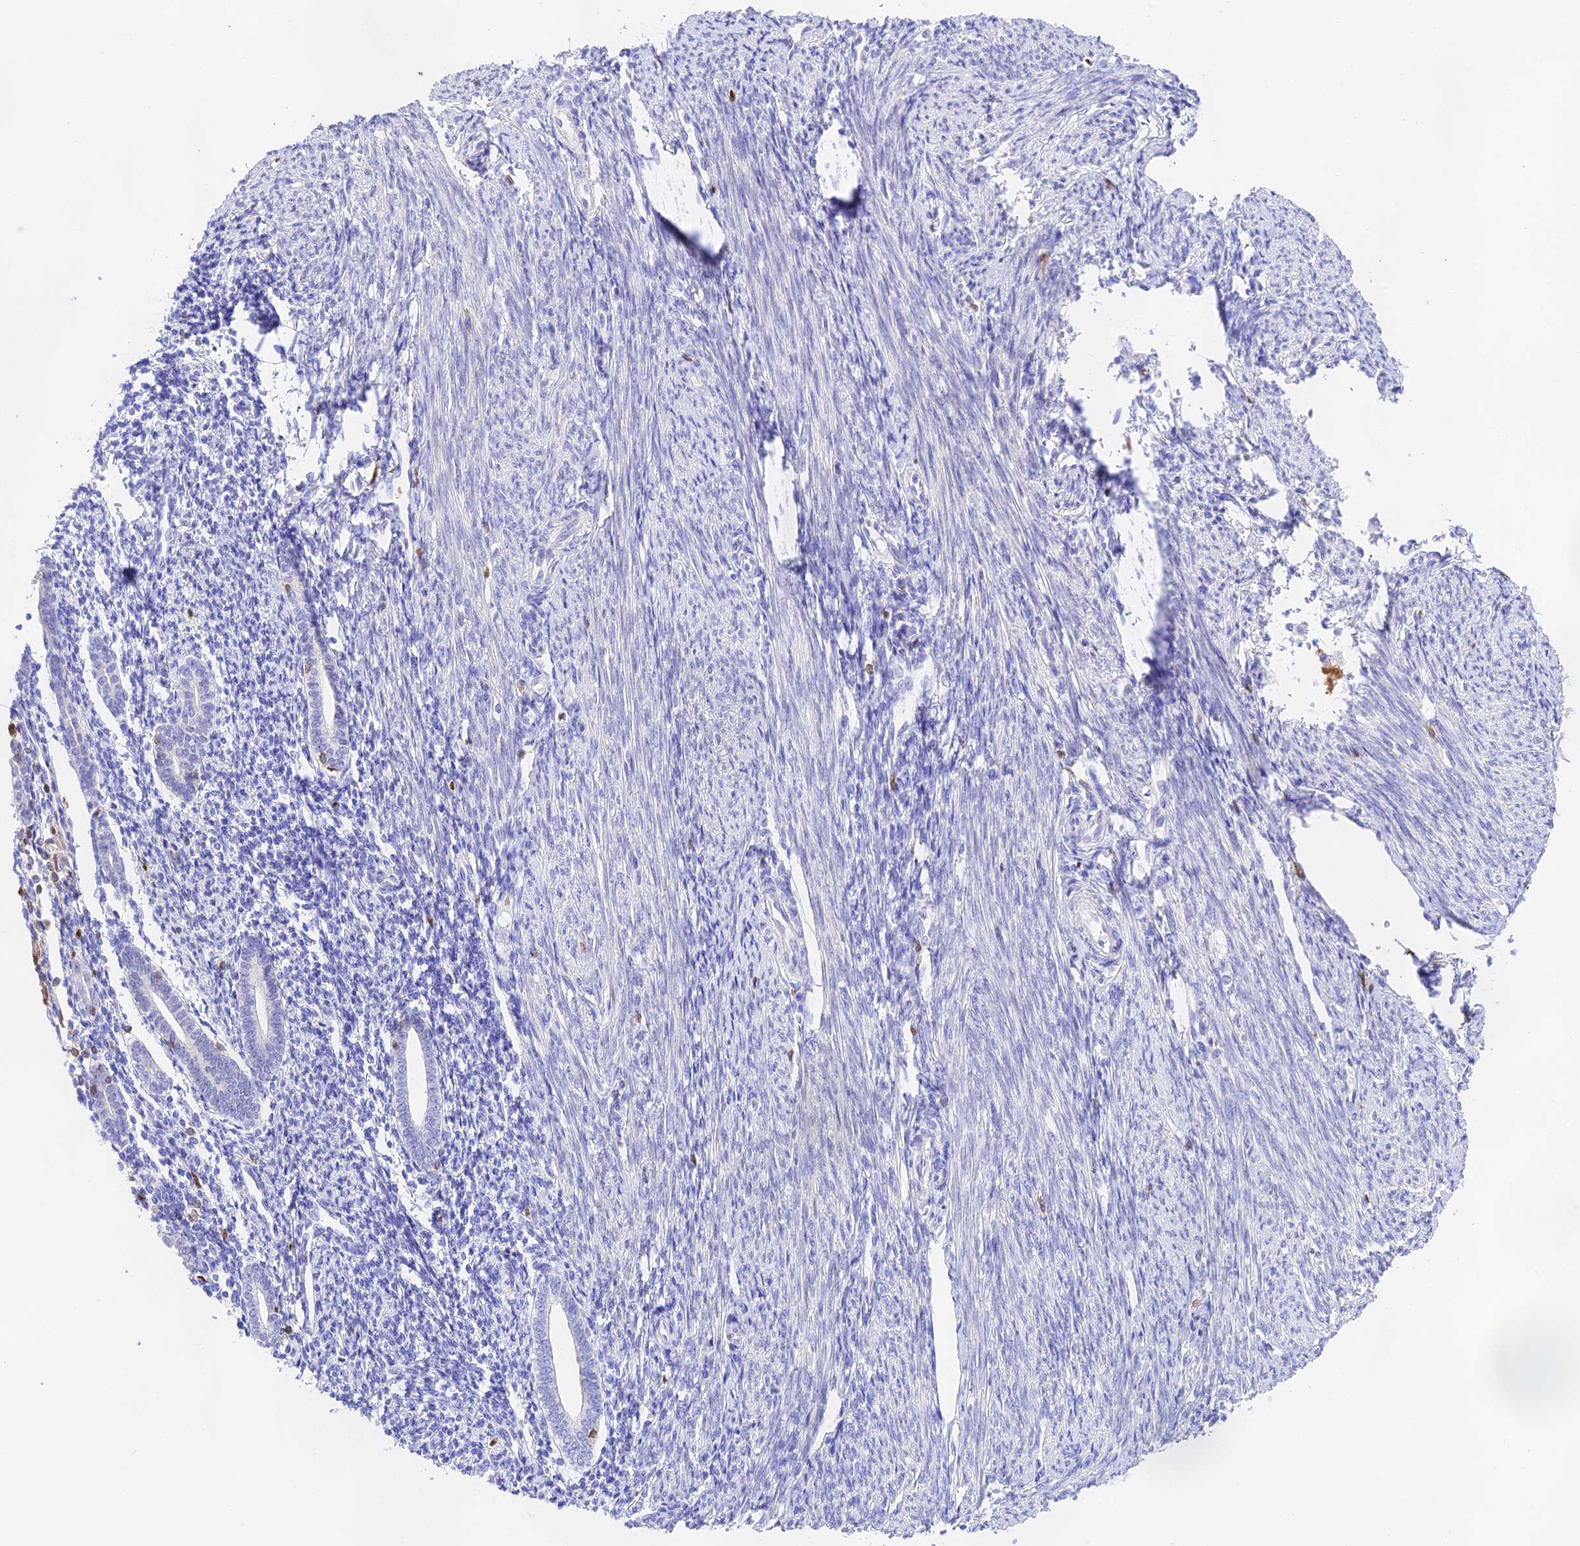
{"staining": {"intensity": "negative", "quantity": "none", "location": "none"}, "tissue": "endometrium", "cell_type": "Cells in endometrial stroma", "image_type": "normal", "snomed": [{"axis": "morphology", "description": "Normal tissue, NOS"}, {"axis": "topography", "description": "Endometrium"}], "caption": "DAB (3,3'-diaminobenzidine) immunohistochemical staining of unremarkable endometrium displays no significant expression in cells in endometrial stroma. The staining was performed using DAB to visualize the protein expression in brown, while the nuclei were stained in blue with hematoxylin (Magnification: 20x).", "gene": "DENND1C", "patient": {"sex": "female", "age": 56}}